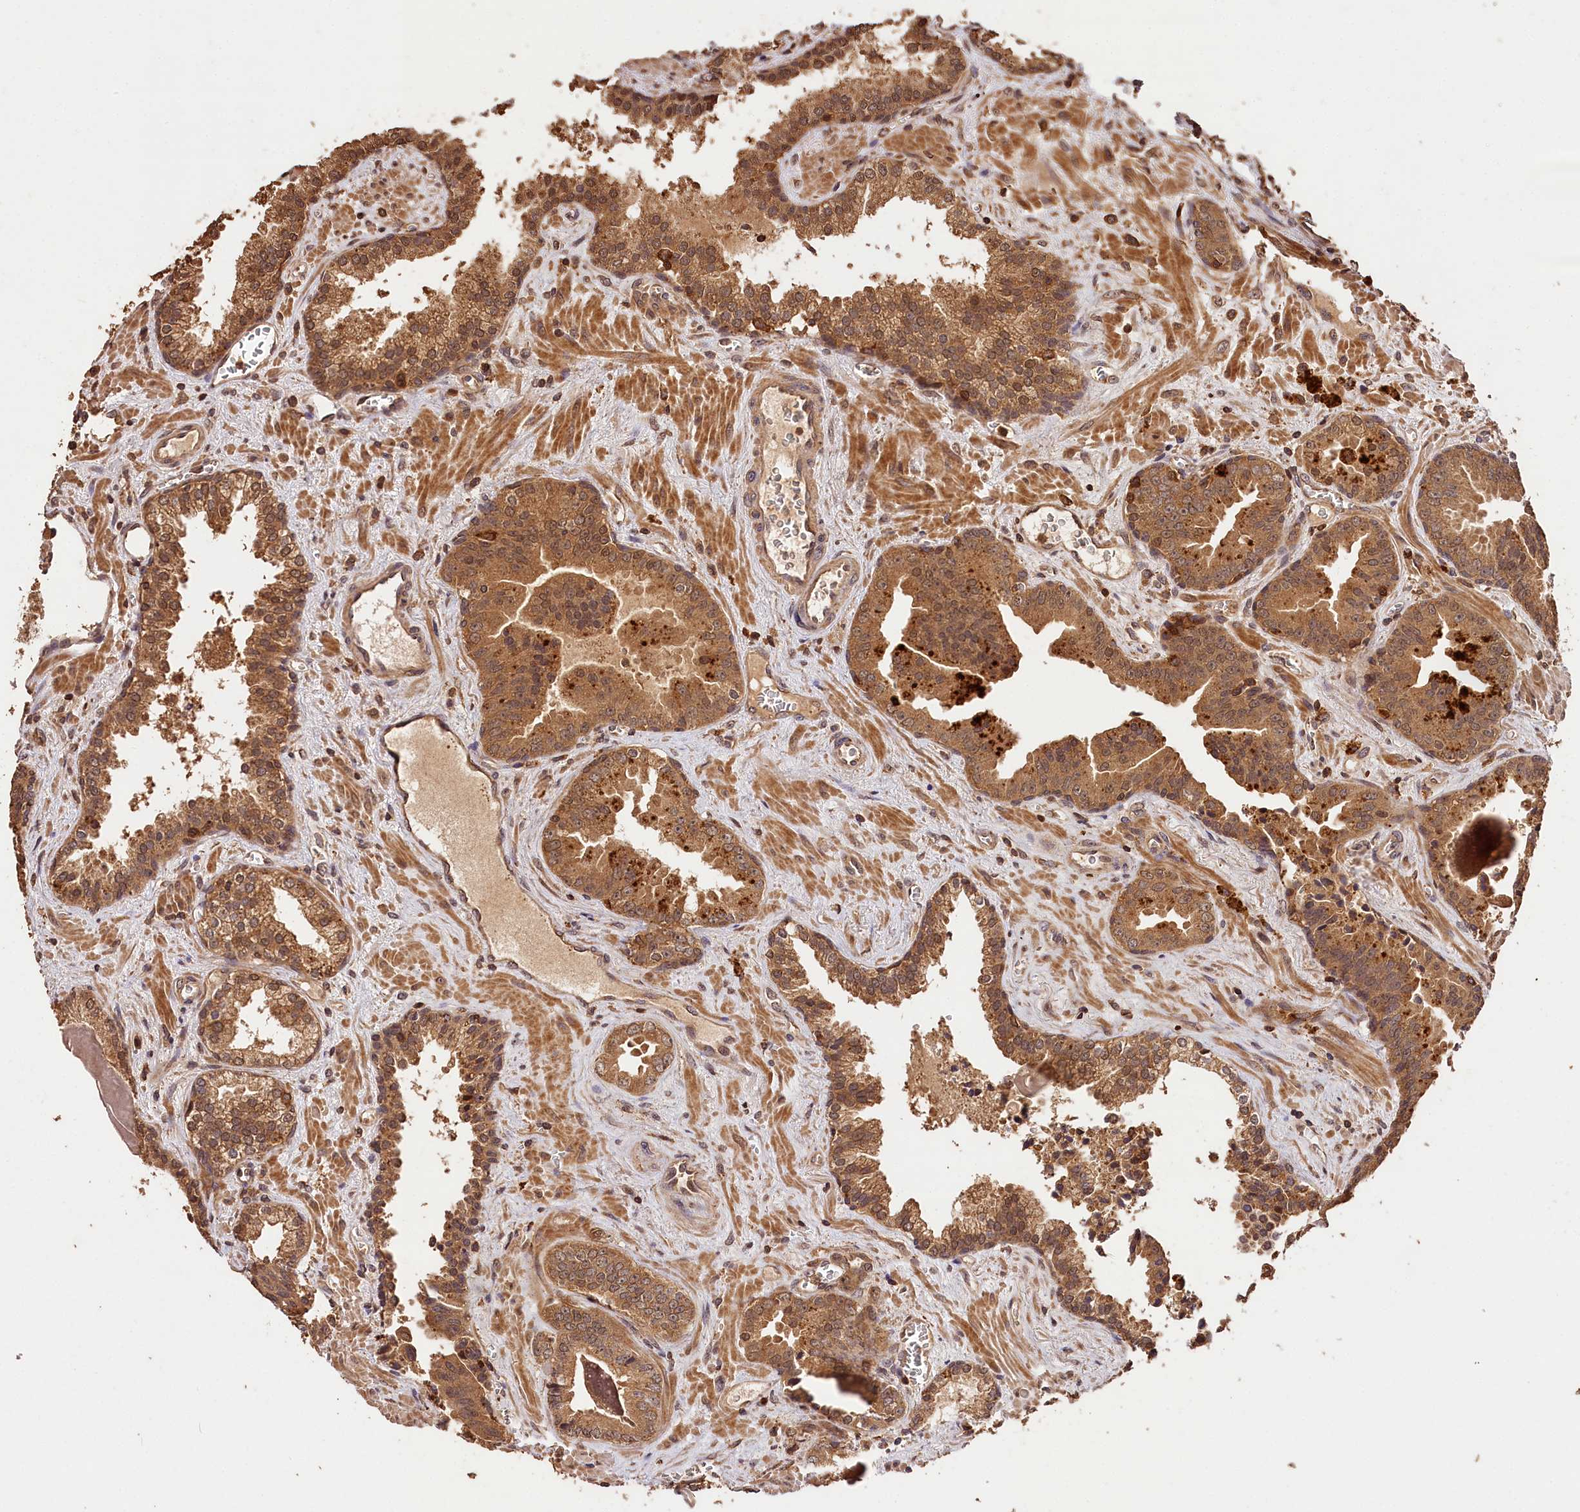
{"staining": {"intensity": "moderate", "quantity": ">75%", "location": "cytoplasmic/membranous"}, "tissue": "prostate cancer", "cell_type": "Tumor cells", "image_type": "cancer", "snomed": [{"axis": "morphology", "description": "Adenocarcinoma, High grade"}, {"axis": "topography", "description": "Prostate"}], "caption": "Tumor cells show moderate cytoplasmic/membranous staining in about >75% of cells in prostate adenocarcinoma (high-grade).", "gene": "KPTN", "patient": {"sex": "male", "age": 68}}